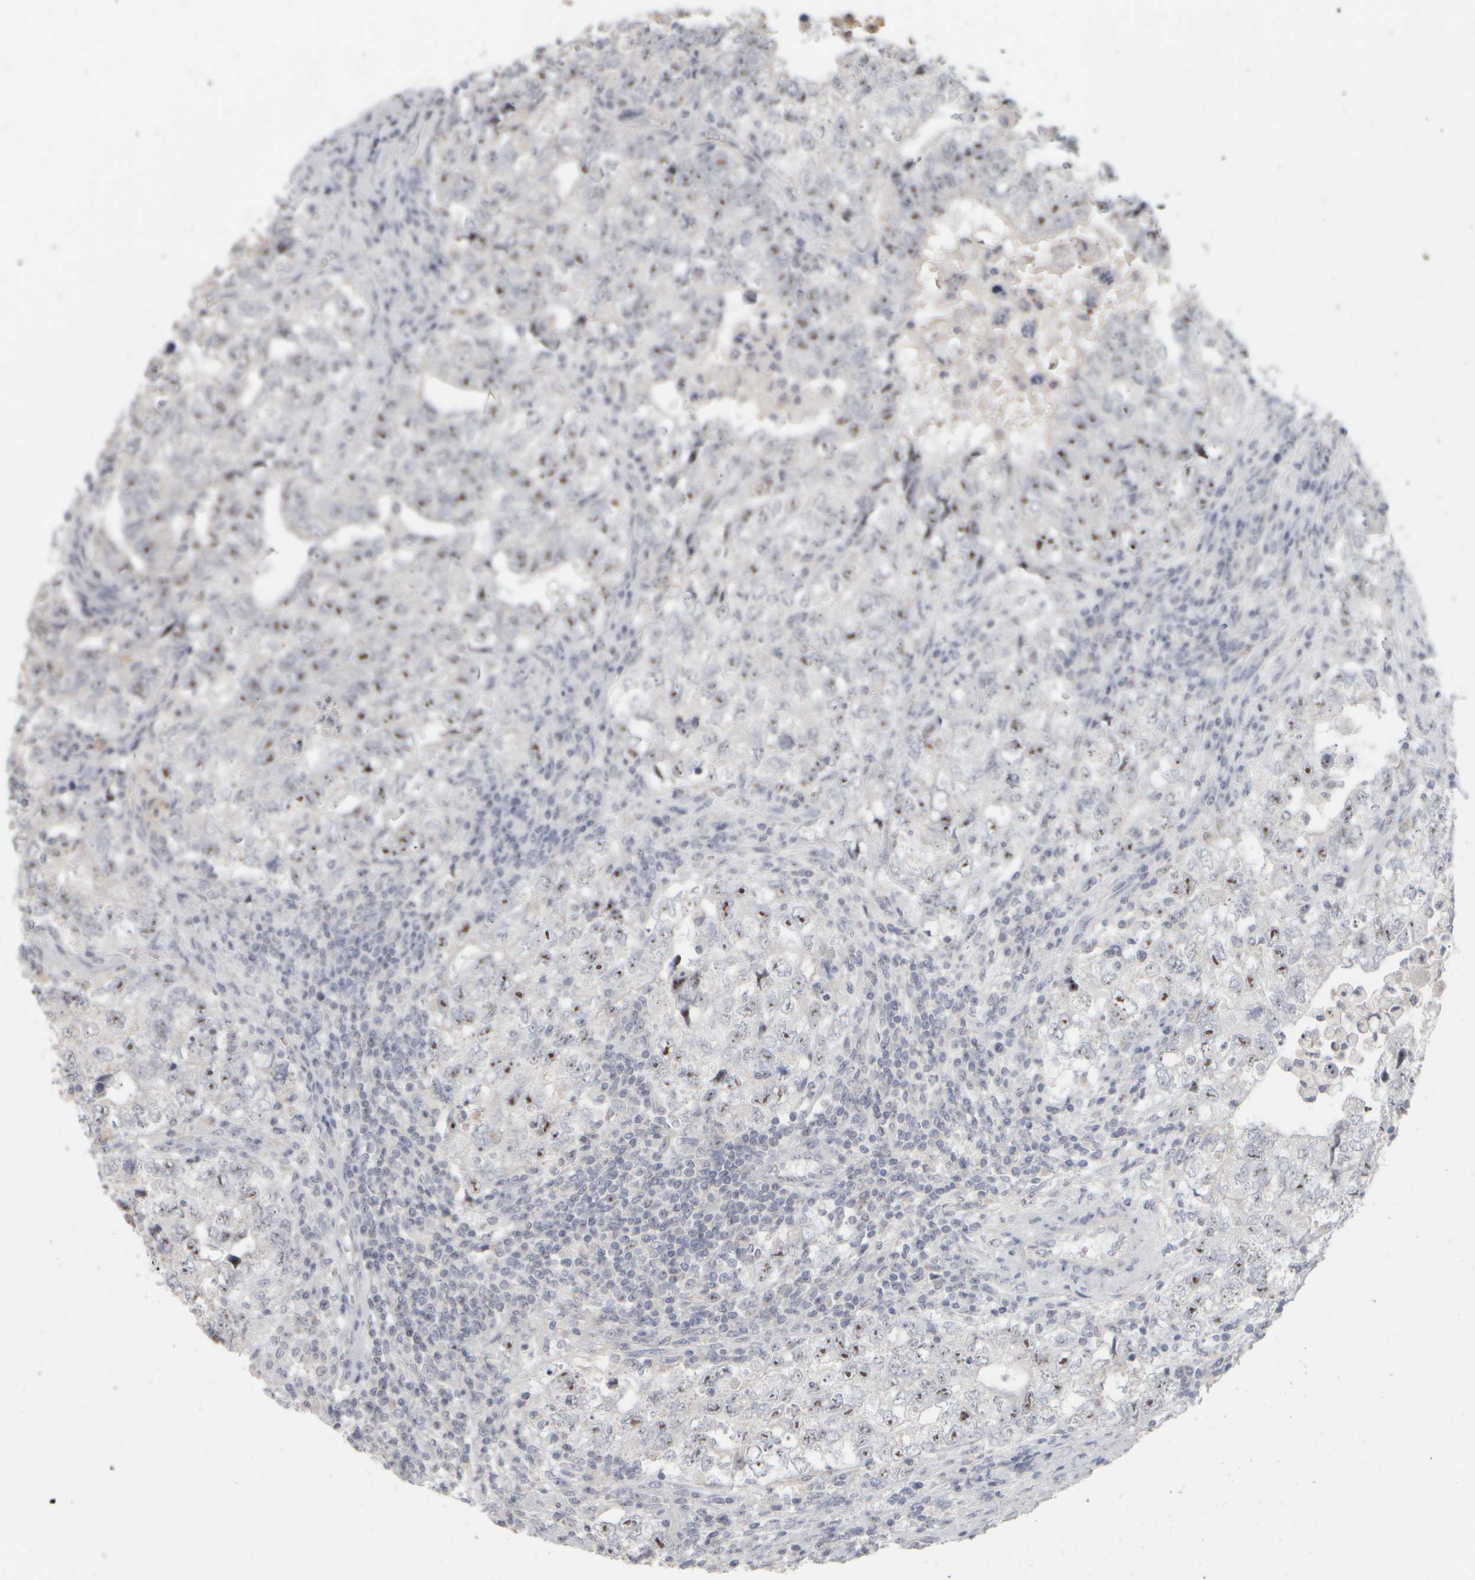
{"staining": {"intensity": "strong", "quantity": ">75%", "location": "nuclear"}, "tissue": "testis cancer", "cell_type": "Tumor cells", "image_type": "cancer", "snomed": [{"axis": "morphology", "description": "Carcinoma, Embryonal, NOS"}, {"axis": "topography", "description": "Testis"}], "caption": "Testis embryonal carcinoma tissue displays strong nuclear positivity in approximately >75% of tumor cells, visualized by immunohistochemistry.", "gene": "DCXR", "patient": {"sex": "male", "age": 36}}